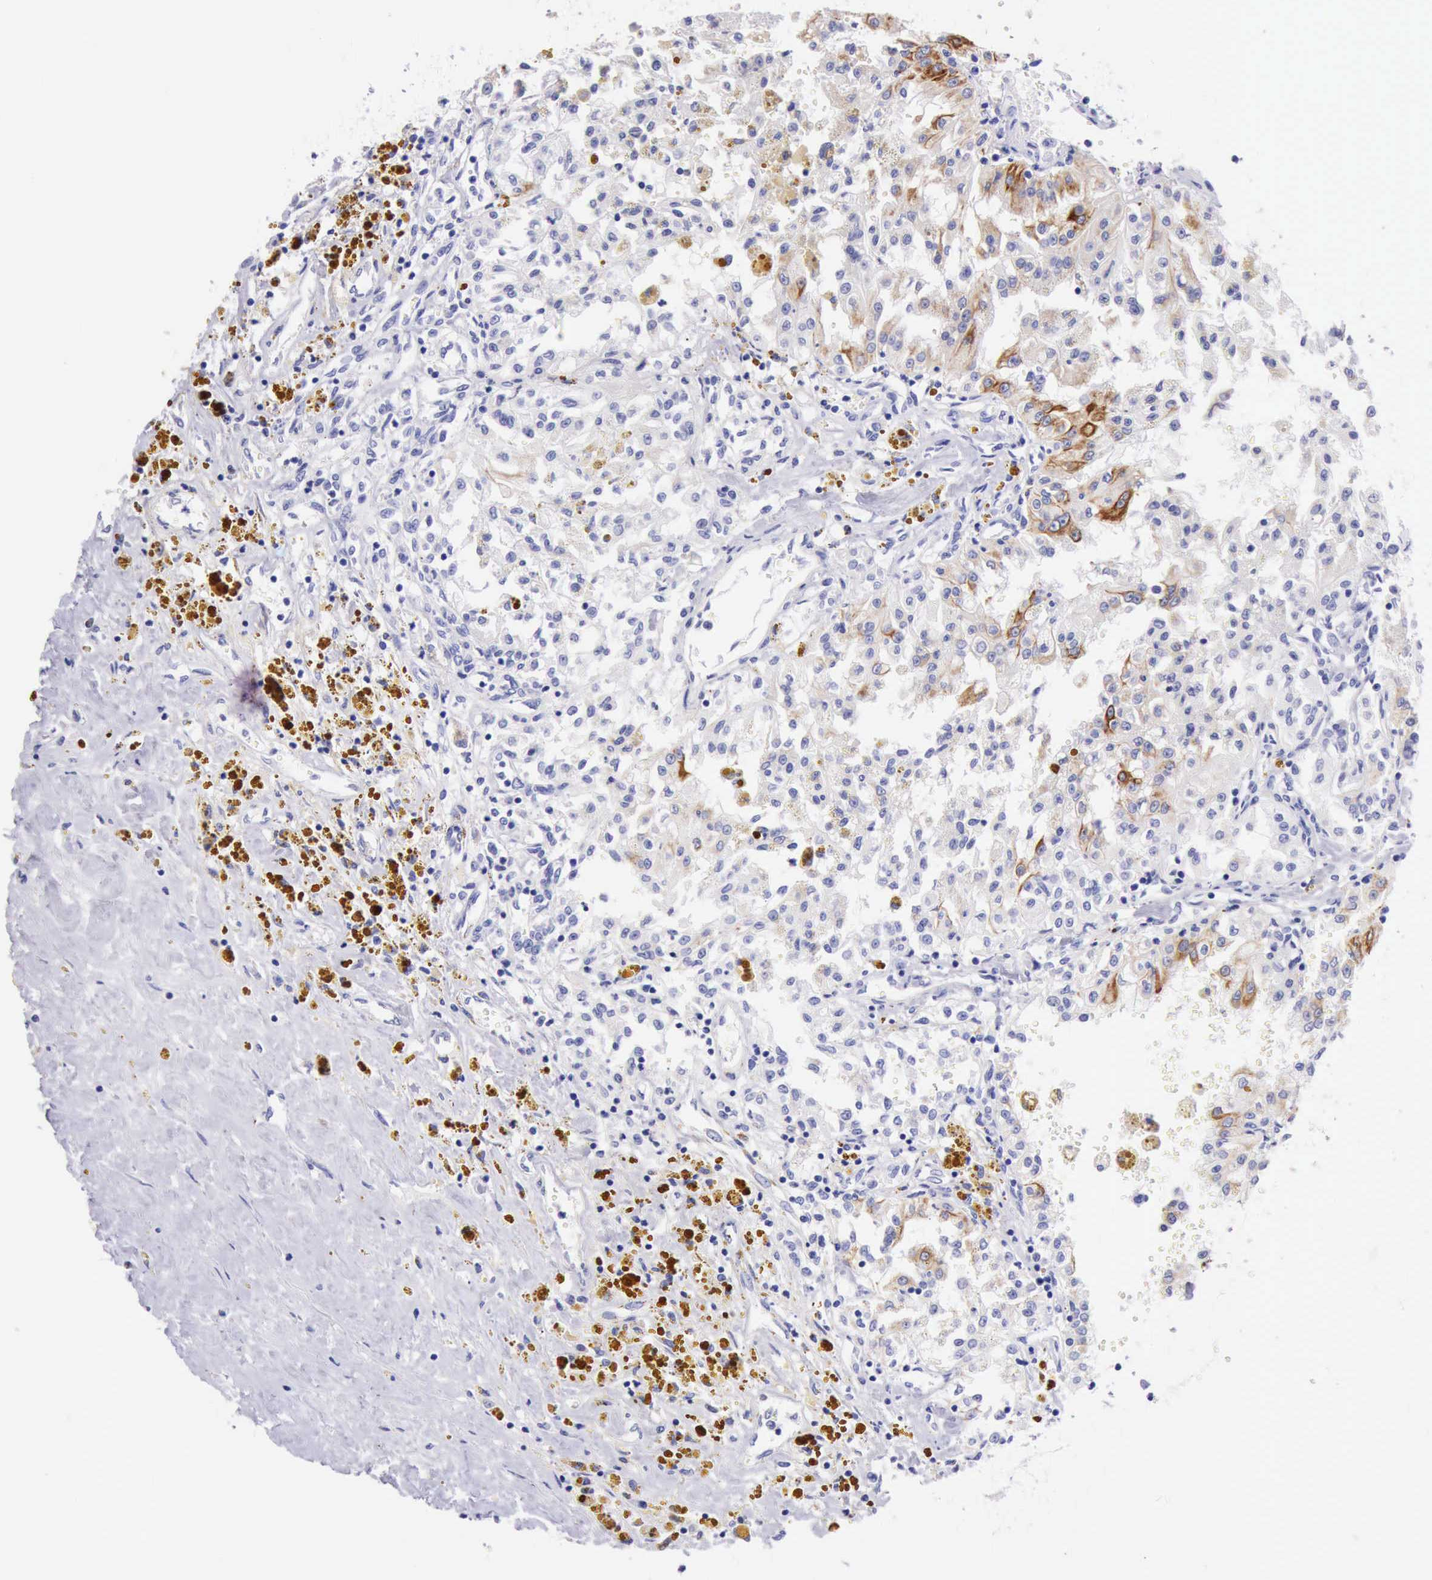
{"staining": {"intensity": "weak", "quantity": "<25%", "location": "cytoplasmic/membranous"}, "tissue": "renal cancer", "cell_type": "Tumor cells", "image_type": "cancer", "snomed": [{"axis": "morphology", "description": "Adenocarcinoma, NOS"}, {"axis": "topography", "description": "Kidney"}], "caption": "Protein analysis of renal cancer displays no significant expression in tumor cells.", "gene": "KRT8", "patient": {"sex": "male", "age": 78}}